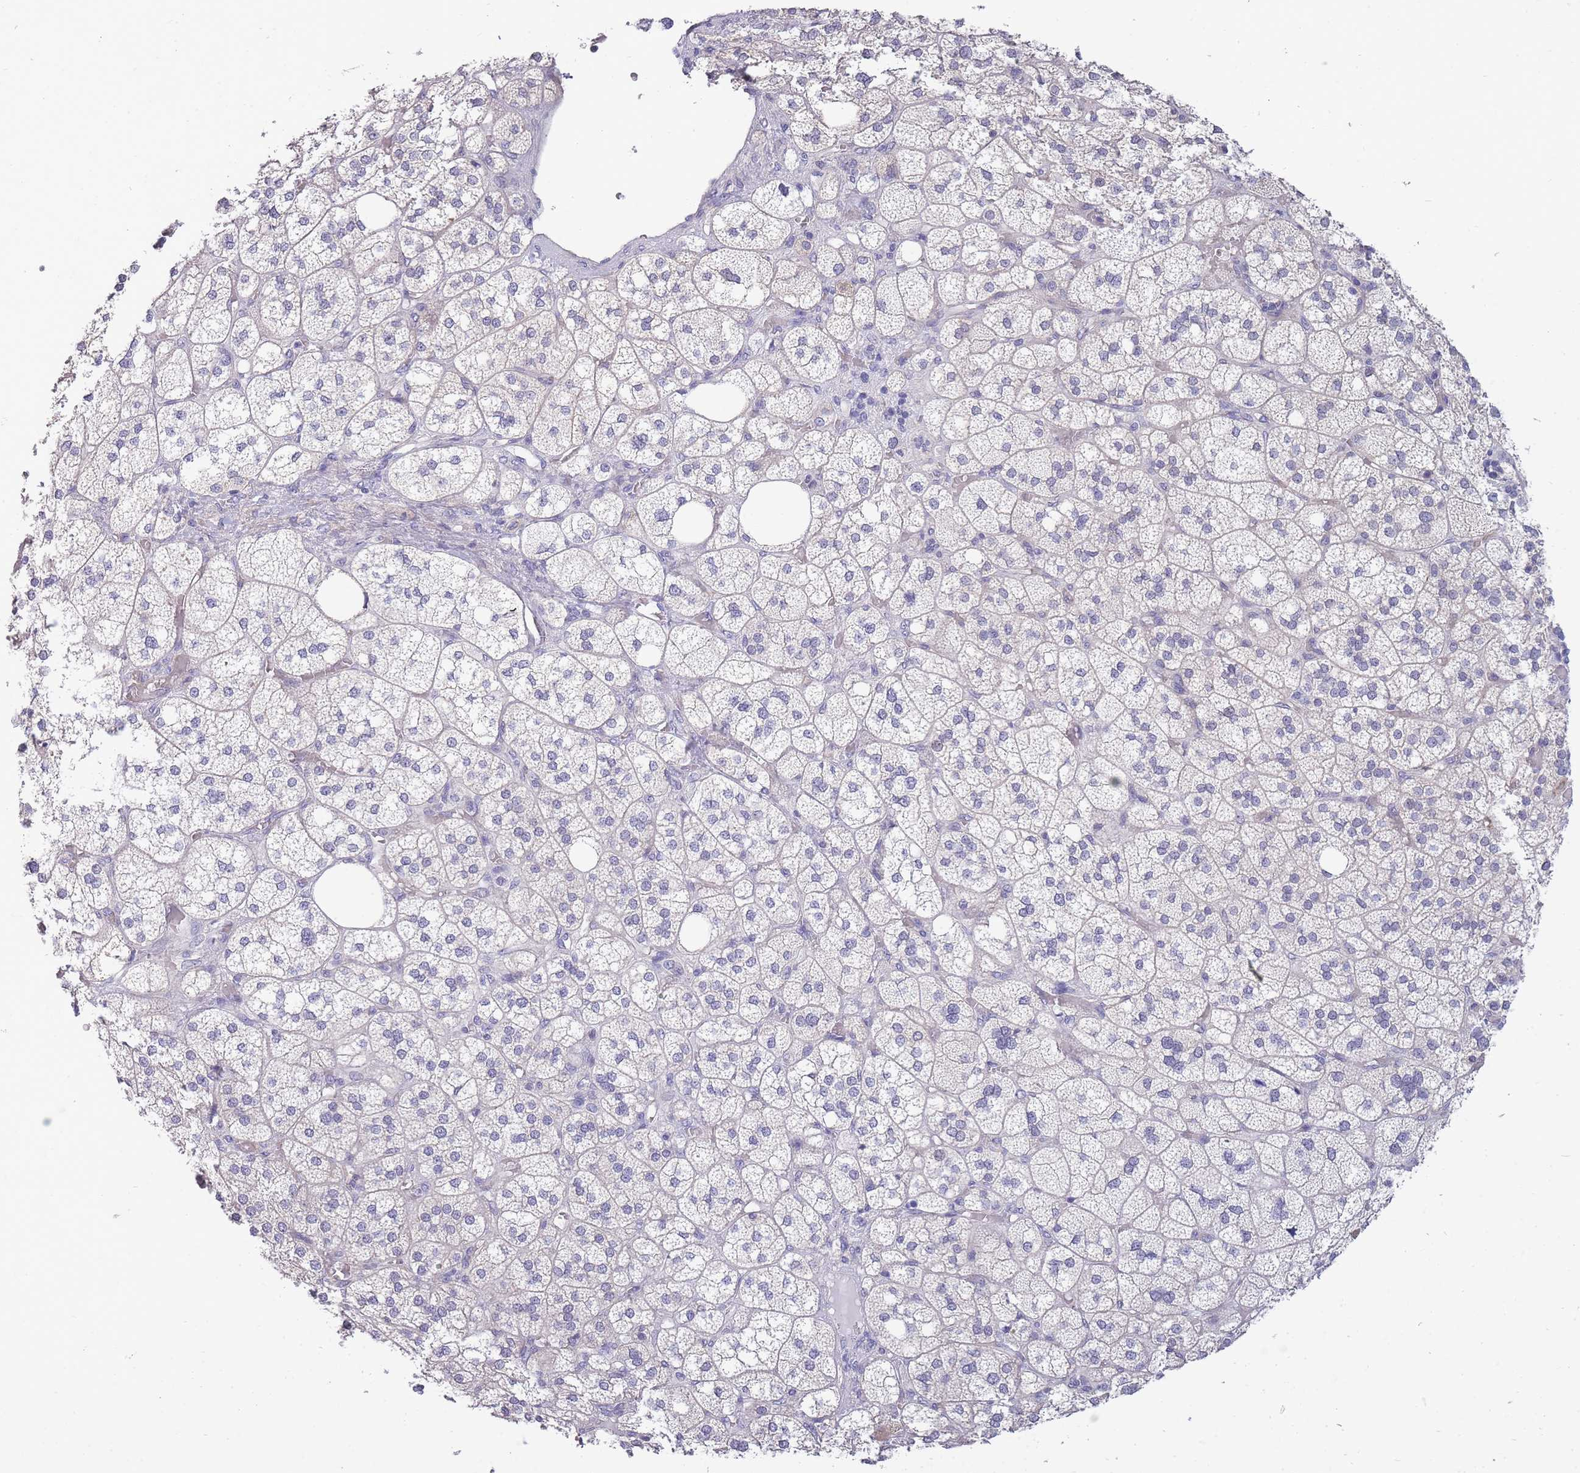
{"staining": {"intensity": "weak", "quantity": "<25%", "location": "cytoplasmic/membranous"}, "tissue": "adrenal gland", "cell_type": "Glandular cells", "image_type": "normal", "snomed": [{"axis": "morphology", "description": "Normal tissue, NOS"}, {"axis": "topography", "description": "Adrenal gland"}], "caption": "Immunohistochemistry photomicrograph of unremarkable adrenal gland: human adrenal gland stained with DAB demonstrates no significant protein expression in glandular cells. (Brightfield microscopy of DAB (3,3'-diaminobenzidine) IHC at high magnification).", "gene": "C19orf25", "patient": {"sex": "male", "age": 61}}